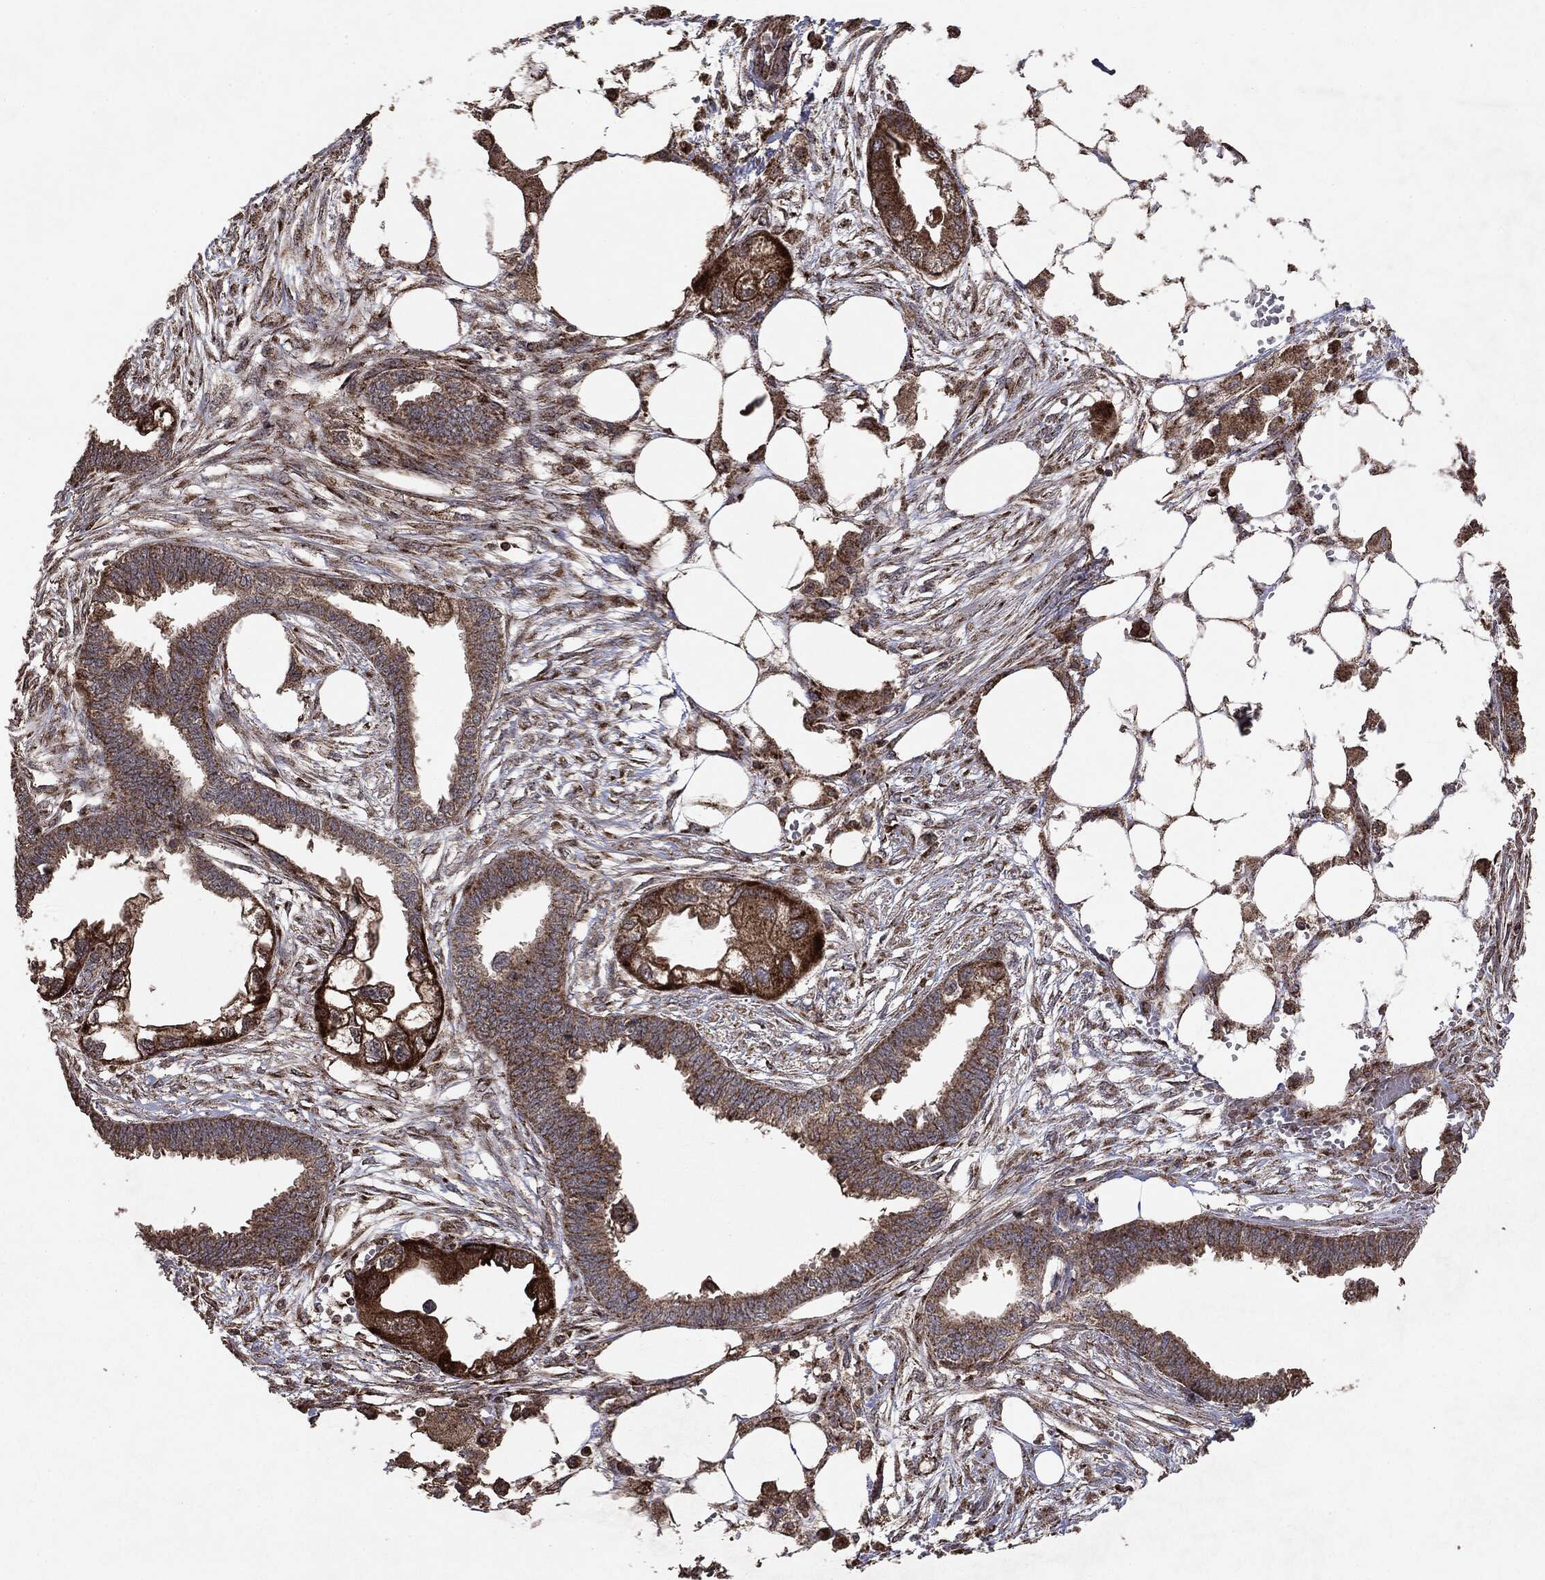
{"staining": {"intensity": "strong", "quantity": ">75%", "location": "cytoplasmic/membranous"}, "tissue": "endometrial cancer", "cell_type": "Tumor cells", "image_type": "cancer", "snomed": [{"axis": "morphology", "description": "Adenocarcinoma, NOS"}, {"axis": "morphology", "description": "Adenocarcinoma, metastatic, NOS"}, {"axis": "topography", "description": "Adipose tissue"}, {"axis": "topography", "description": "Endometrium"}], "caption": "This micrograph exhibits immunohistochemistry (IHC) staining of endometrial cancer (adenocarcinoma), with high strong cytoplasmic/membranous staining in about >75% of tumor cells.", "gene": "MTOR", "patient": {"sex": "female", "age": 67}}